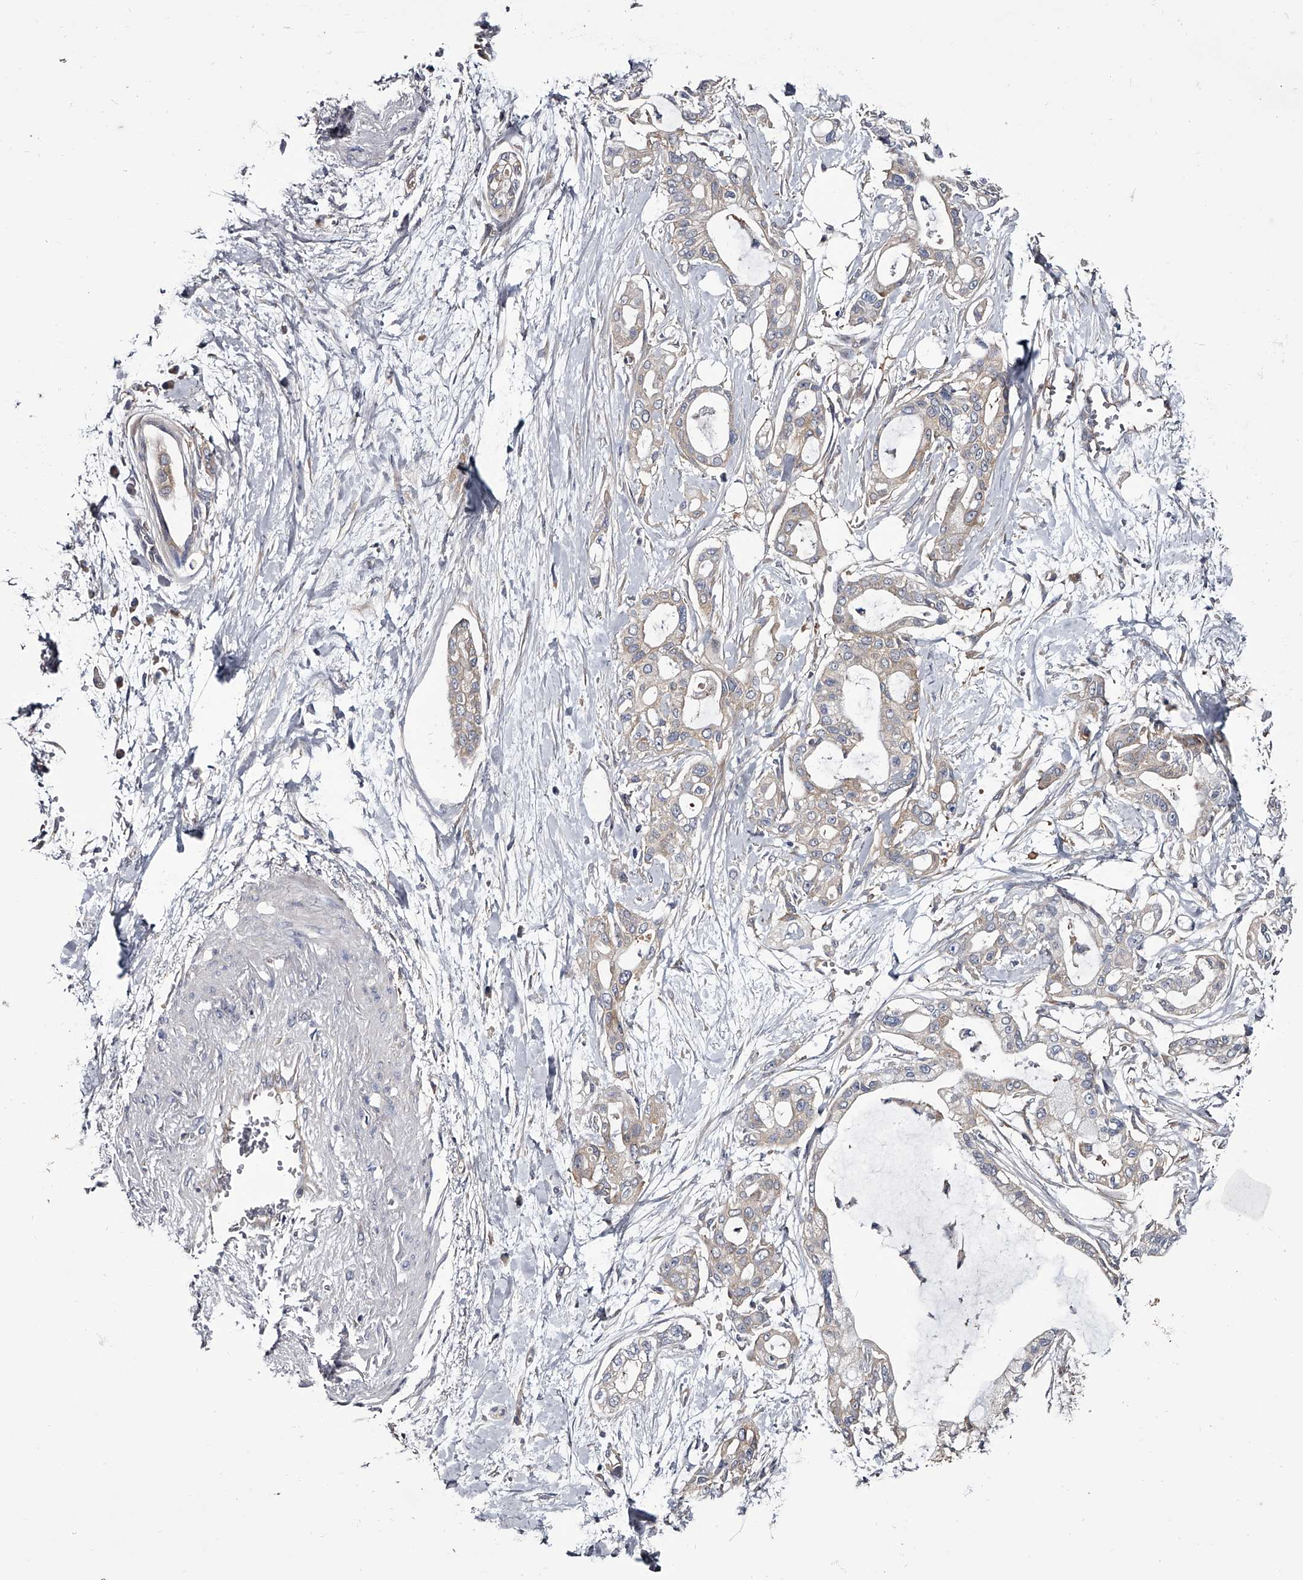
{"staining": {"intensity": "negative", "quantity": "none", "location": "none"}, "tissue": "pancreatic cancer", "cell_type": "Tumor cells", "image_type": "cancer", "snomed": [{"axis": "morphology", "description": "Adenocarcinoma, NOS"}, {"axis": "topography", "description": "Pancreas"}], "caption": "Histopathology image shows no significant protein expression in tumor cells of pancreatic cancer (adenocarcinoma).", "gene": "GAPVD1", "patient": {"sex": "male", "age": 68}}